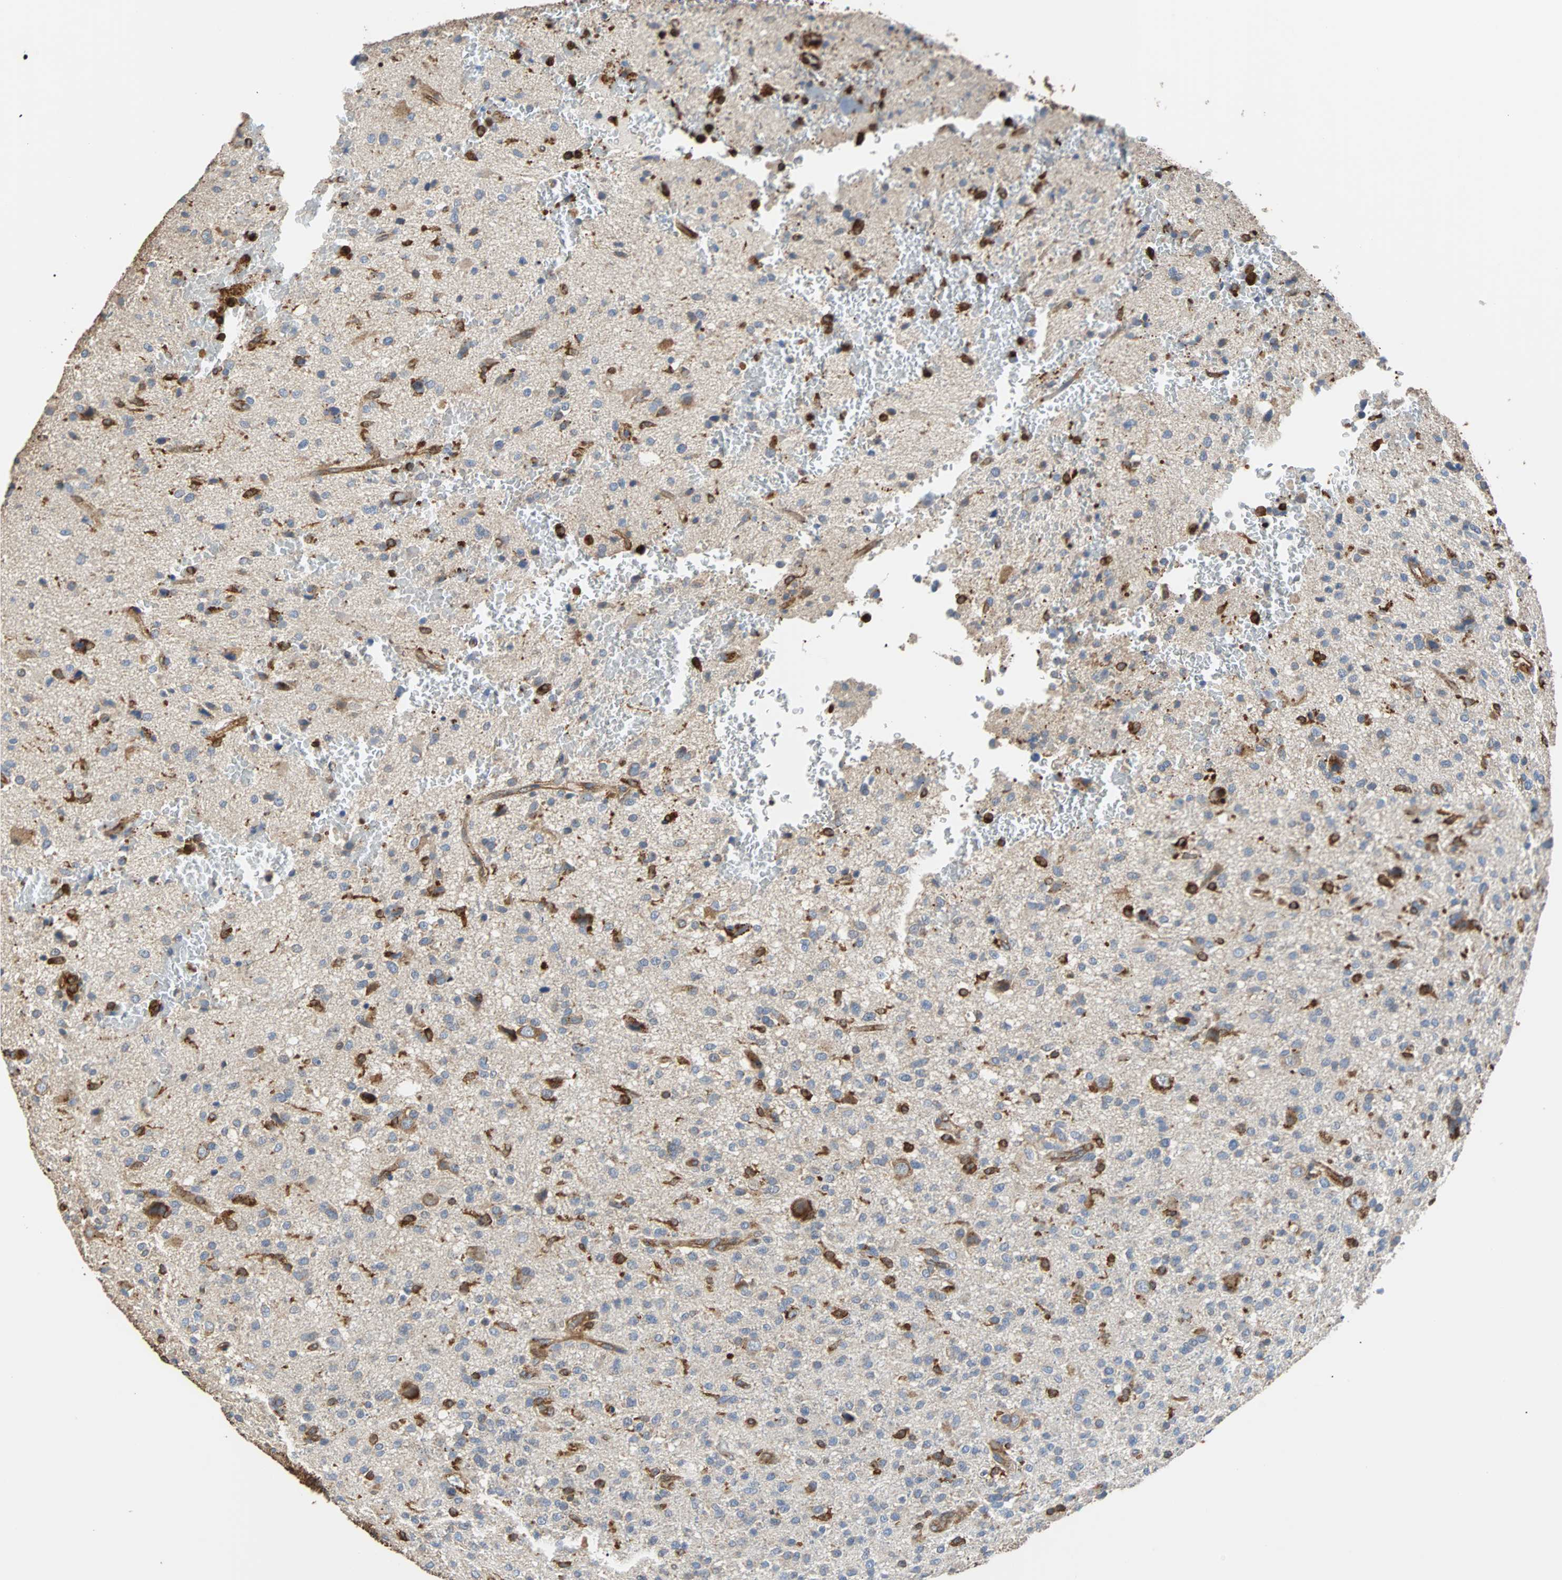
{"staining": {"intensity": "negative", "quantity": "none", "location": "none"}, "tissue": "glioma", "cell_type": "Tumor cells", "image_type": "cancer", "snomed": [{"axis": "morphology", "description": "Glioma, malignant, High grade"}, {"axis": "topography", "description": "Brain"}], "caption": "High power microscopy histopathology image of an immunohistochemistry histopathology image of glioma, revealing no significant positivity in tumor cells.", "gene": "PLCG2", "patient": {"sex": "male", "age": 71}}